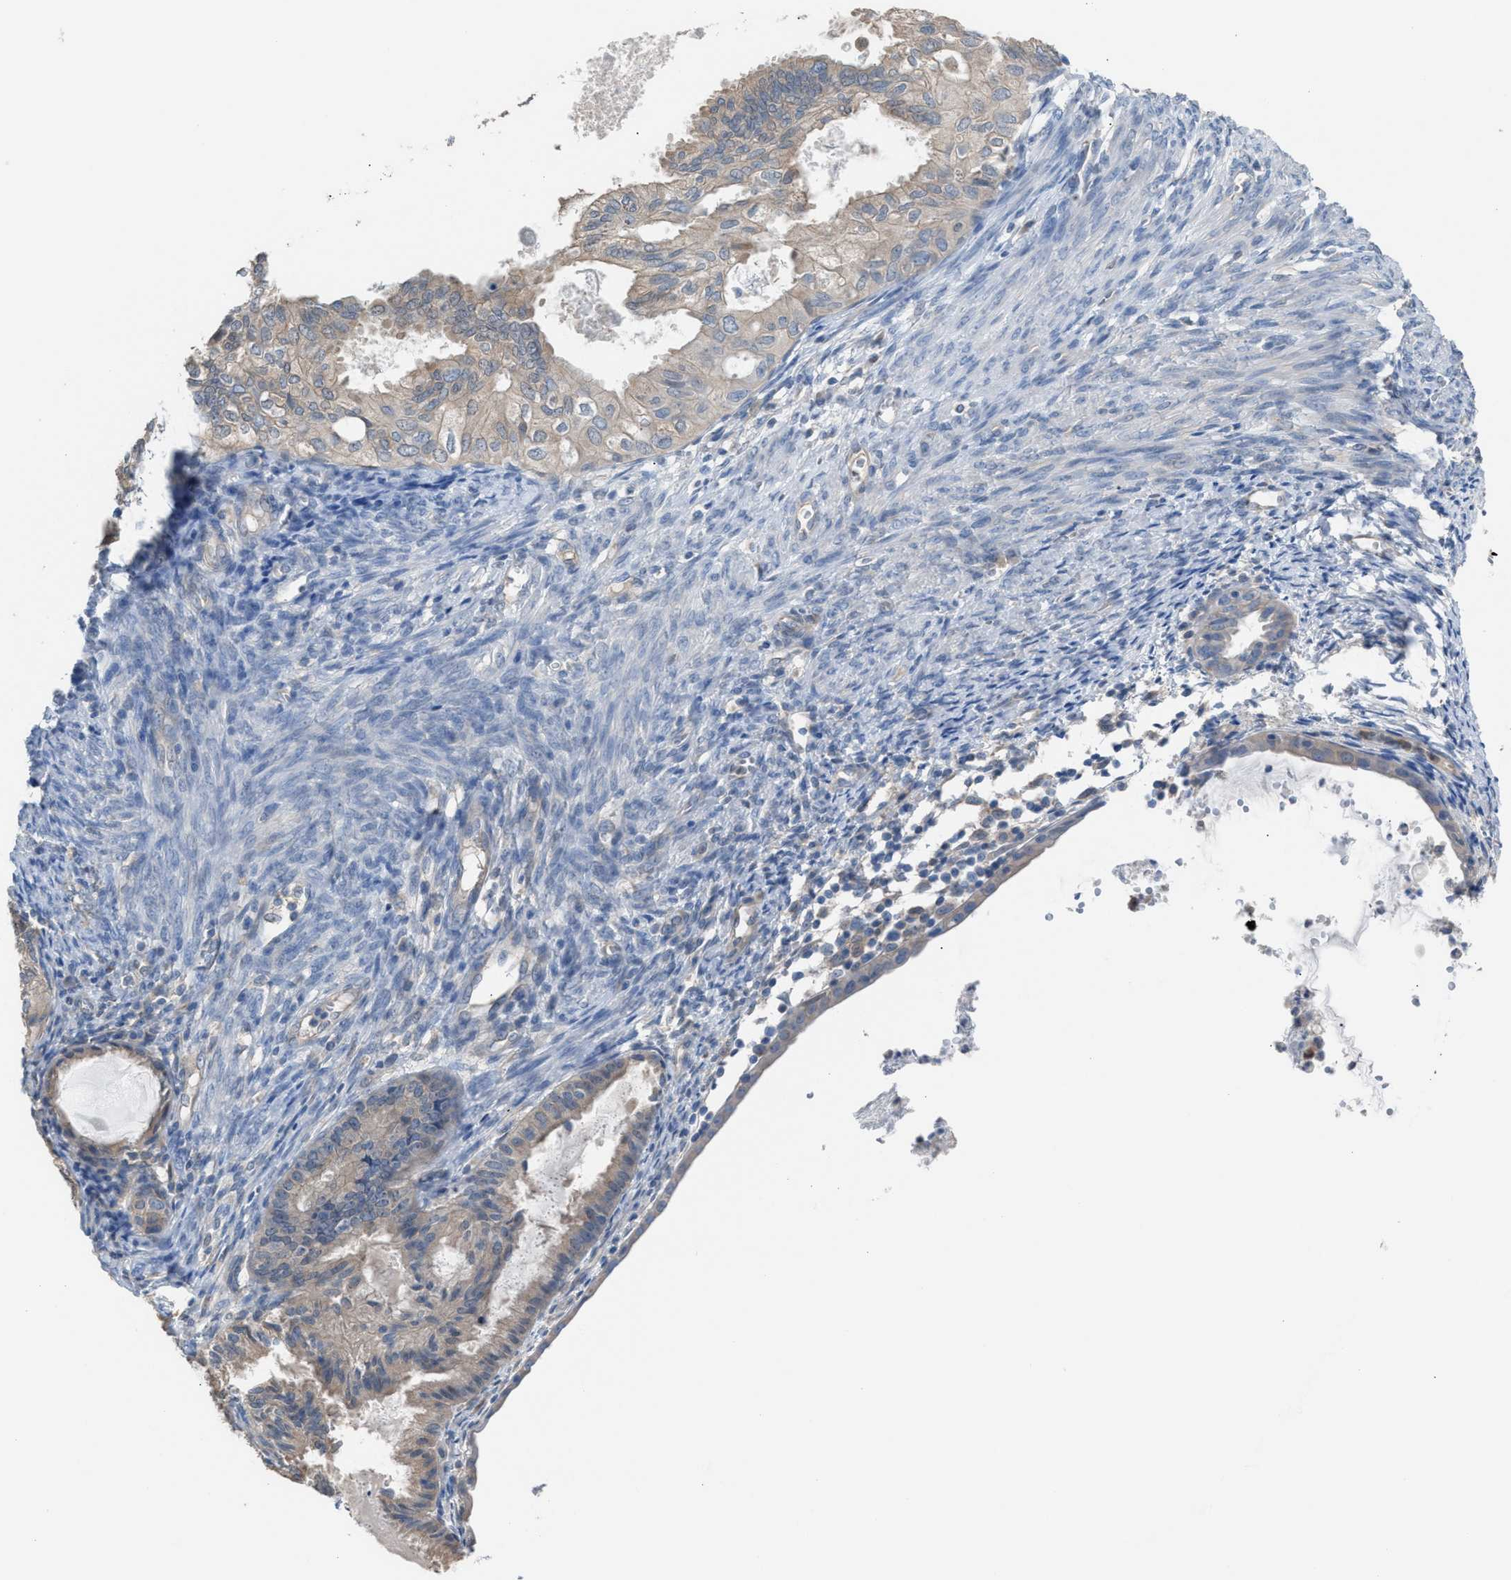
{"staining": {"intensity": "weak", "quantity": "<25%", "location": "cytoplasmic/membranous"}, "tissue": "cervical cancer", "cell_type": "Tumor cells", "image_type": "cancer", "snomed": [{"axis": "morphology", "description": "Normal tissue, NOS"}, {"axis": "morphology", "description": "Adenocarcinoma, NOS"}, {"axis": "topography", "description": "Cervix"}, {"axis": "topography", "description": "Endometrium"}], "caption": "Immunohistochemical staining of cervical cancer (adenocarcinoma) displays no significant positivity in tumor cells.", "gene": "NQO2", "patient": {"sex": "female", "age": 86}}